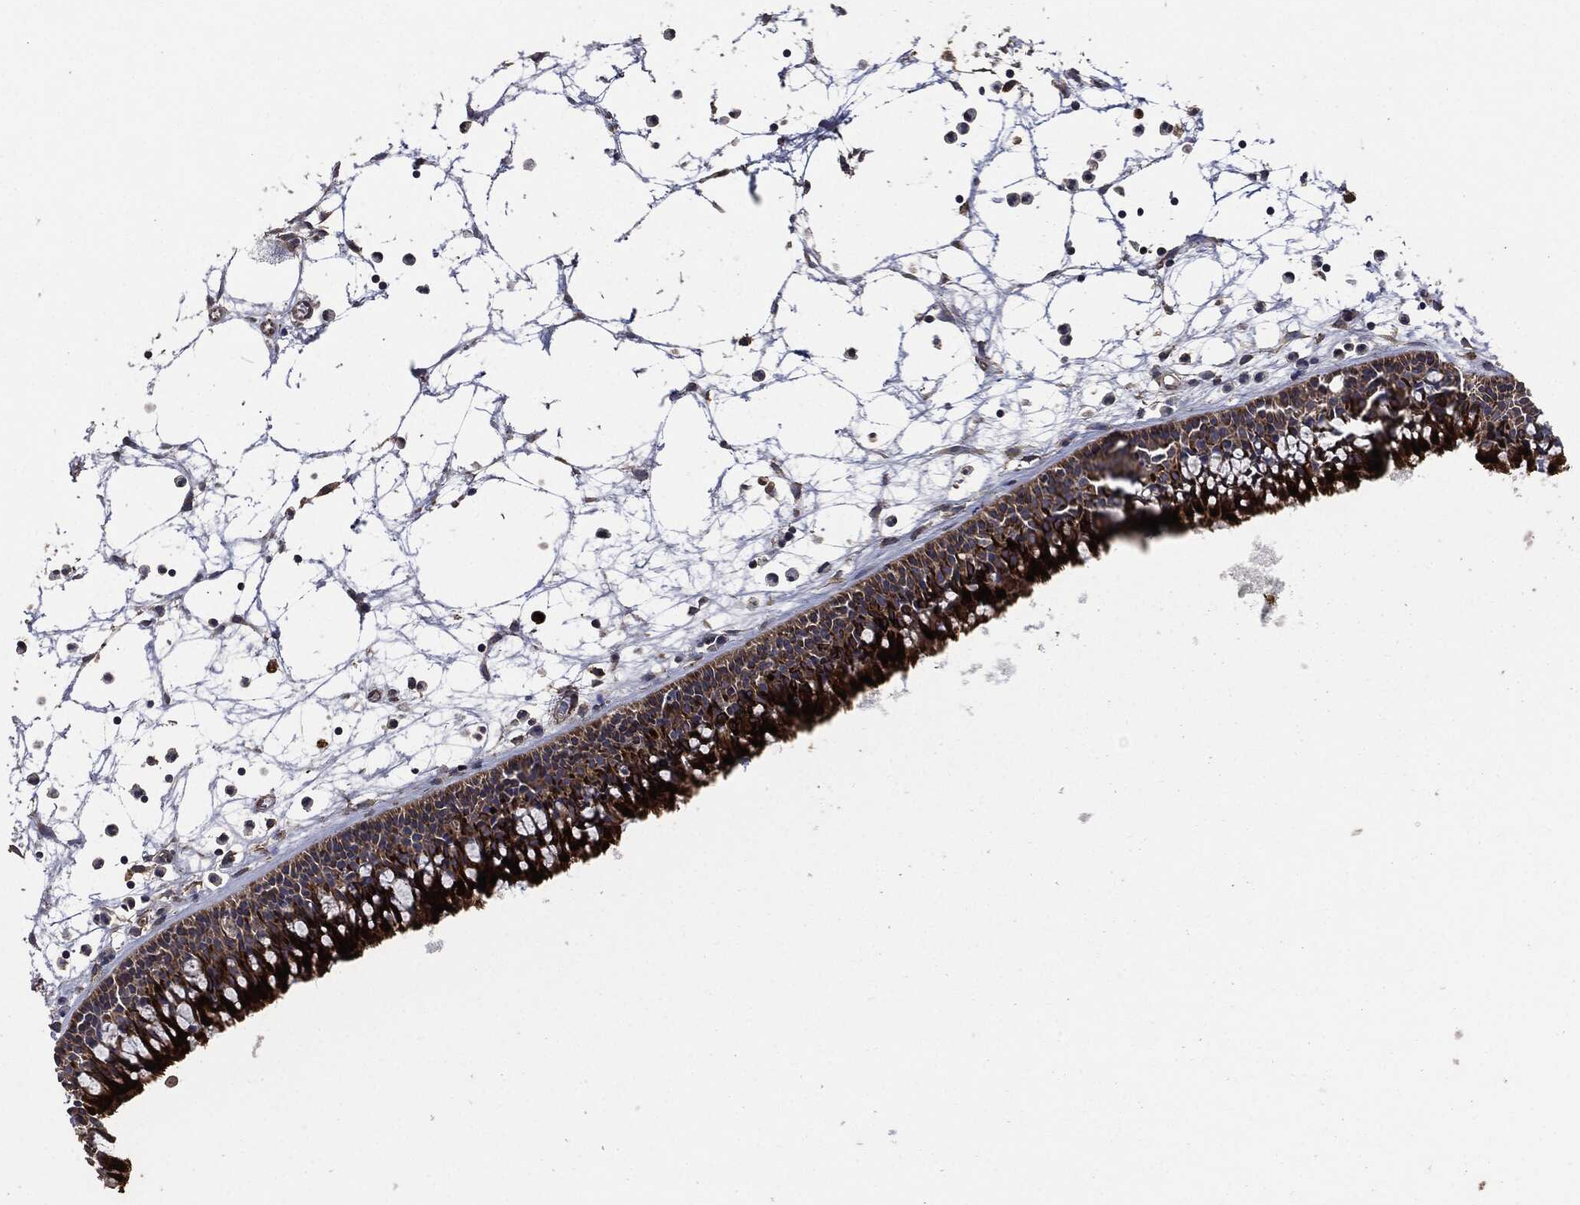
{"staining": {"intensity": "strong", "quantity": "25%-75%", "location": "cytoplasmic/membranous"}, "tissue": "nasopharynx", "cell_type": "Respiratory epithelial cells", "image_type": "normal", "snomed": [{"axis": "morphology", "description": "Normal tissue, NOS"}, {"axis": "topography", "description": "Nasopharynx"}], "caption": "A brown stain labels strong cytoplasmic/membranous expression of a protein in respiratory epithelial cells of normal human nasopharynx. The staining is performed using DAB (3,3'-diaminobenzidine) brown chromogen to label protein expression. The nuclei are counter-stained blue using hematoxylin.", "gene": "STK3", "patient": {"sex": "male", "age": 58}}